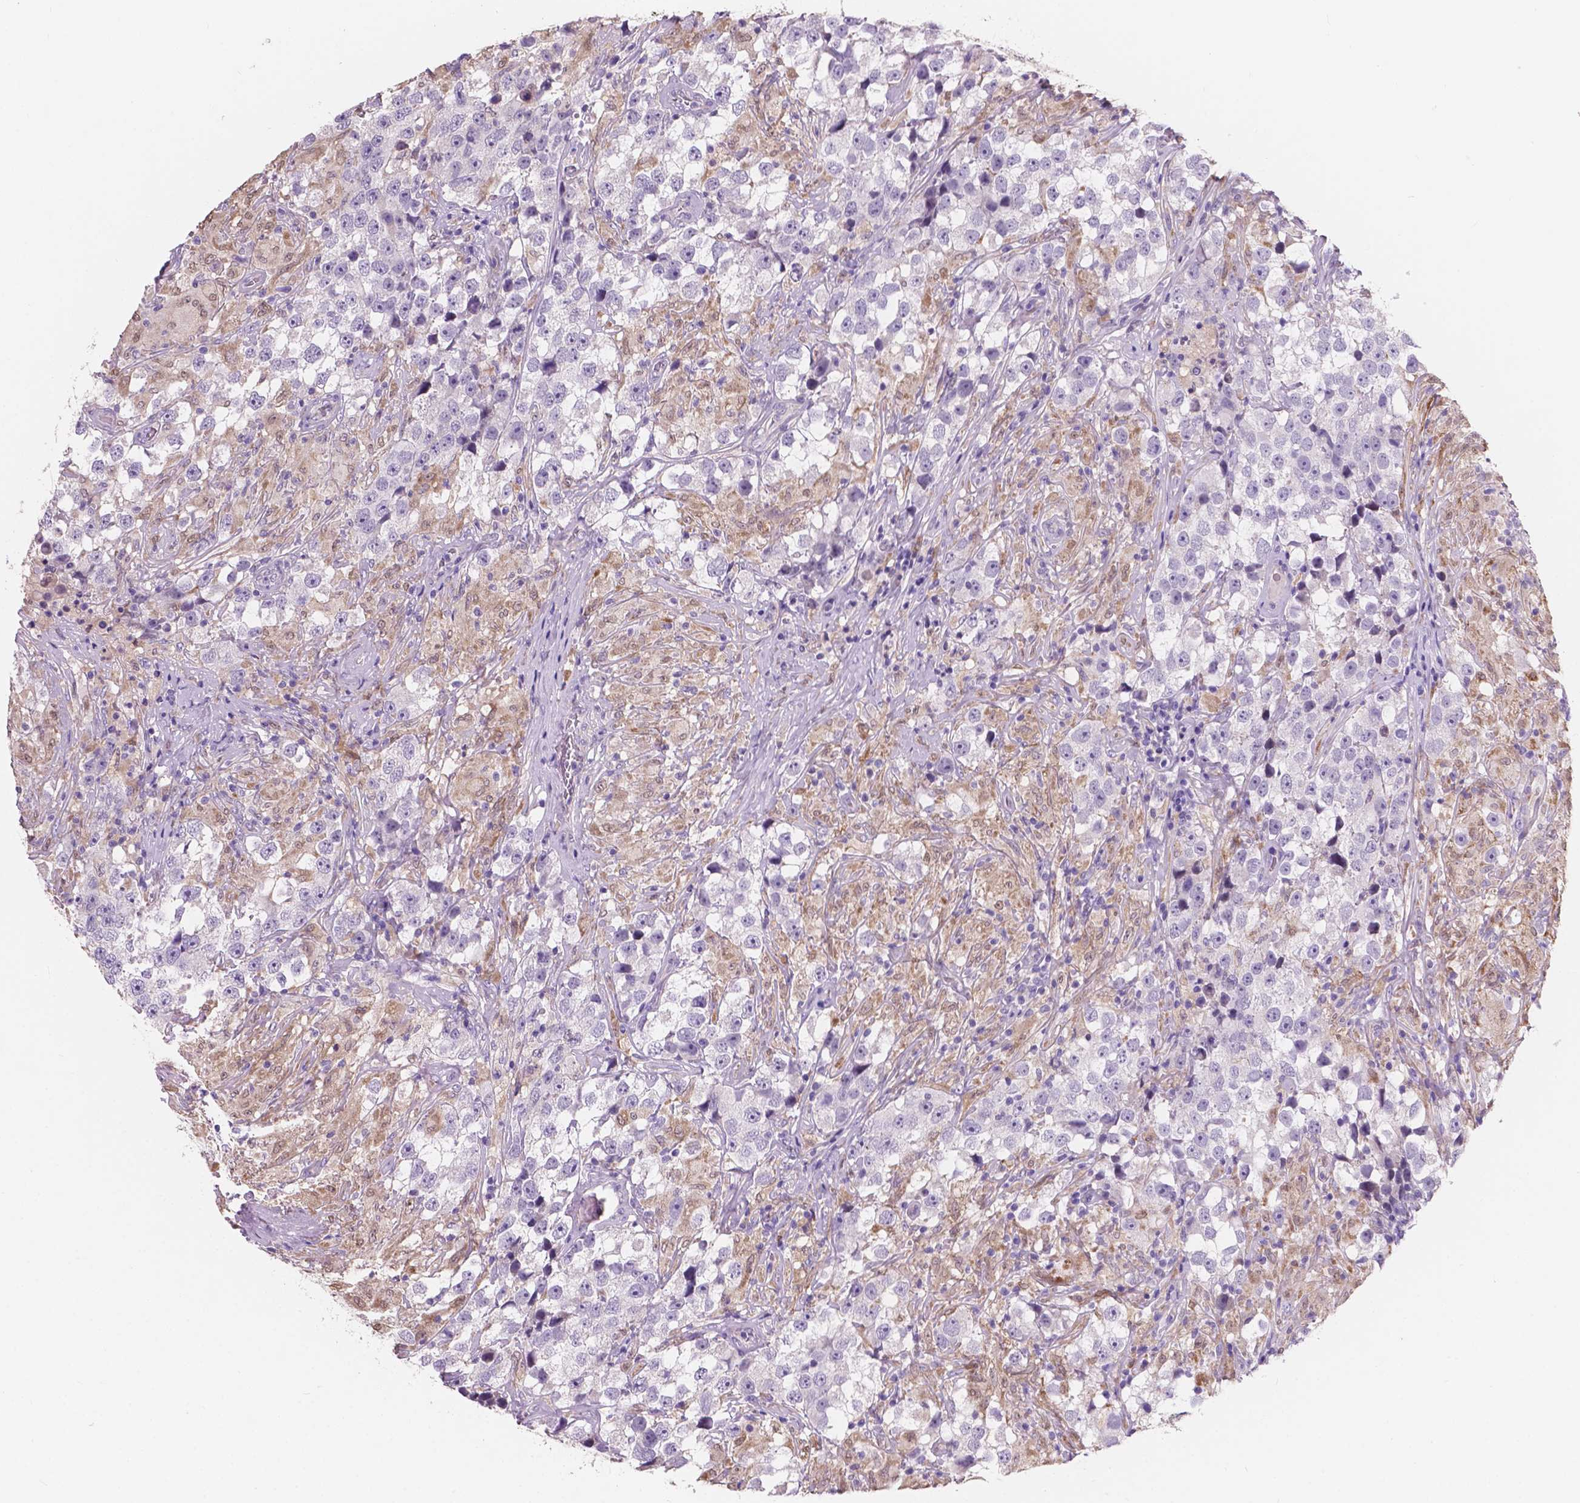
{"staining": {"intensity": "negative", "quantity": "none", "location": "none"}, "tissue": "testis cancer", "cell_type": "Tumor cells", "image_type": "cancer", "snomed": [{"axis": "morphology", "description": "Seminoma, NOS"}, {"axis": "topography", "description": "Testis"}], "caption": "There is no significant expression in tumor cells of testis cancer.", "gene": "IREB2", "patient": {"sex": "male", "age": 46}}